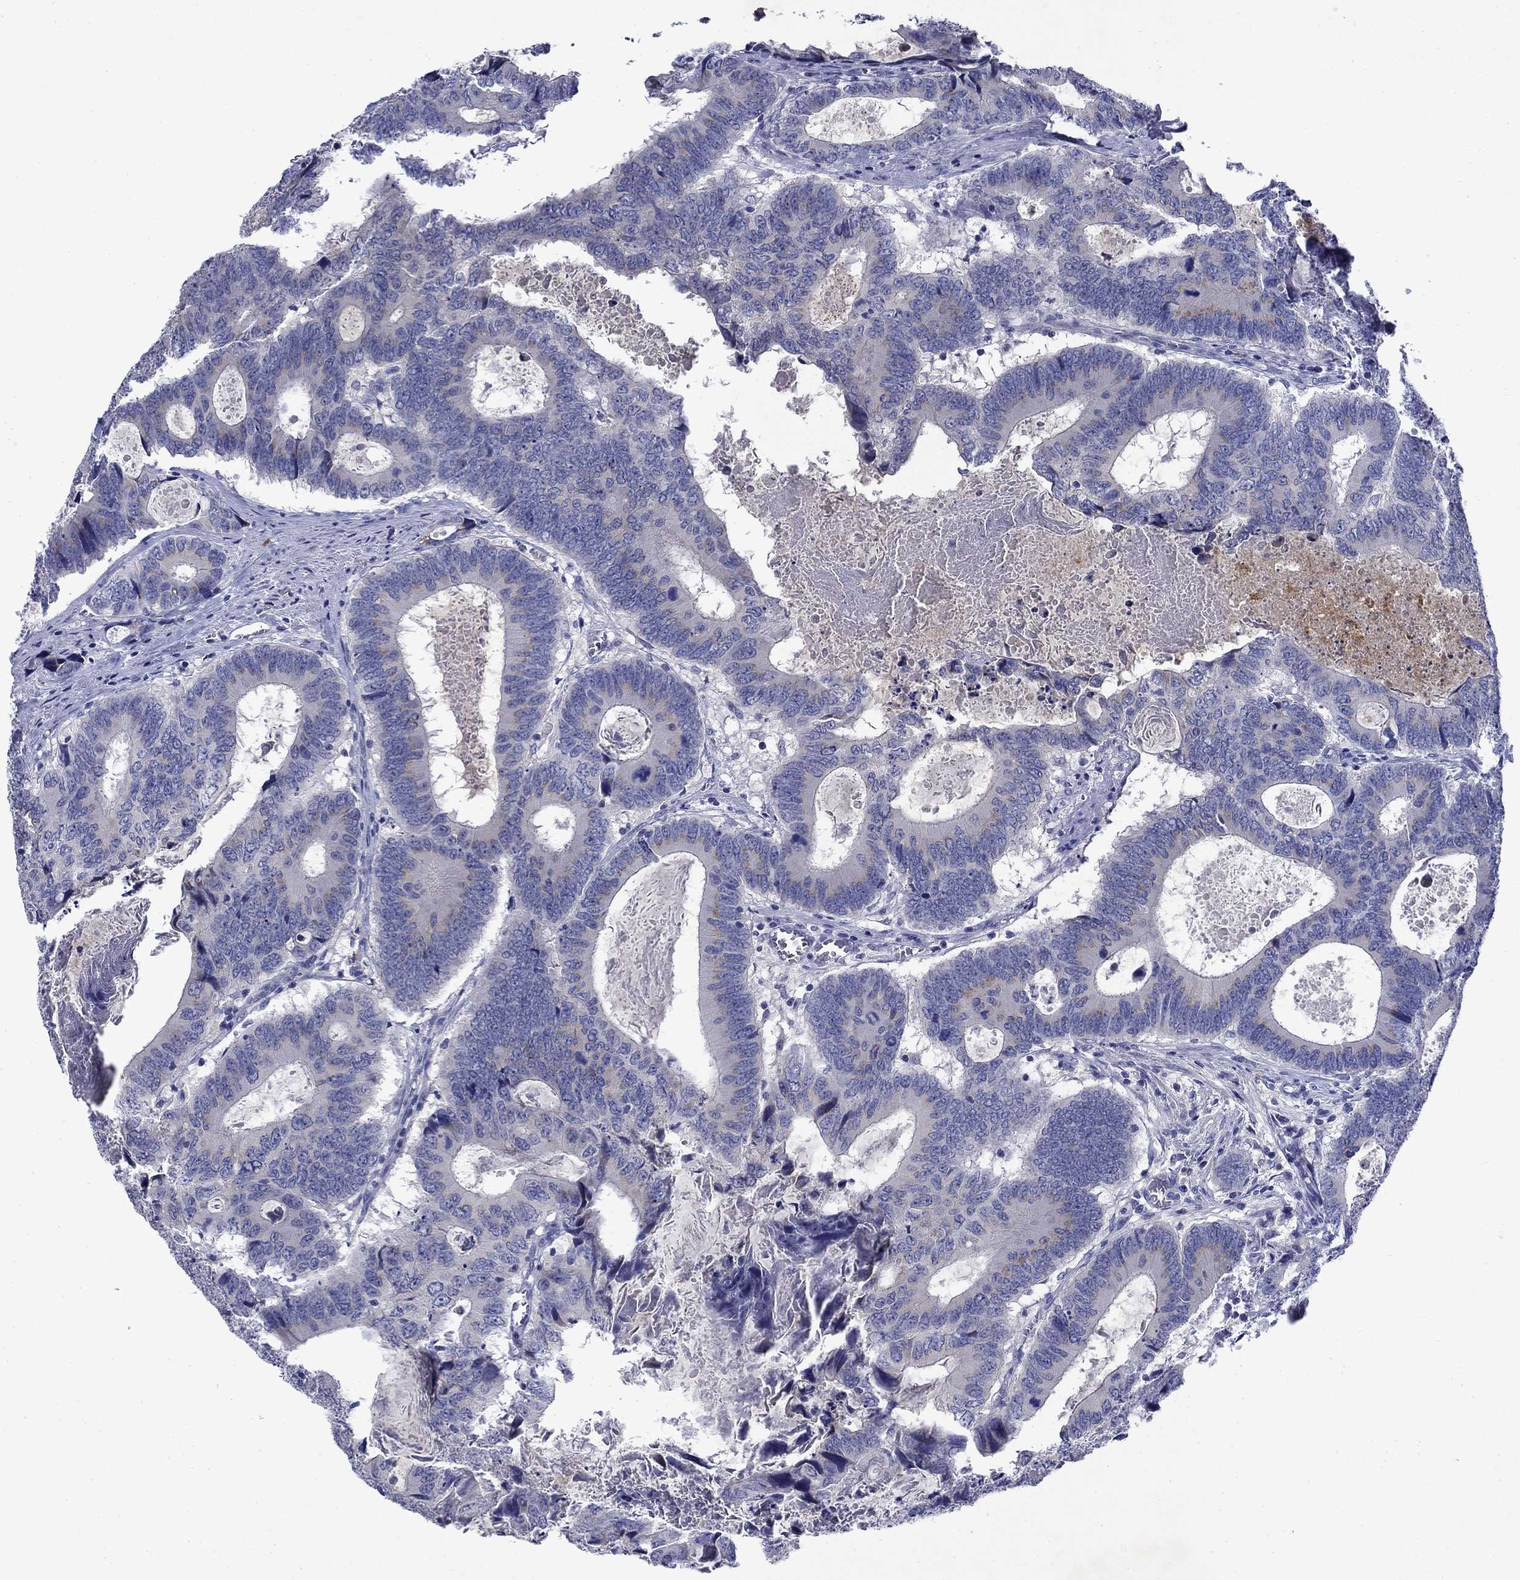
{"staining": {"intensity": "negative", "quantity": "none", "location": "none"}, "tissue": "colorectal cancer", "cell_type": "Tumor cells", "image_type": "cancer", "snomed": [{"axis": "morphology", "description": "Adenocarcinoma, NOS"}, {"axis": "topography", "description": "Colon"}], "caption": "IHC histopathology image of colorectal cancer (adenocarcinoma) stained for a protein (brown), which exhibits no positivity in tumor cells. (DAB immunohistochemistry (IHC) with hematoxylin counter stain).", "gene": "STAB2", "patient": {"sex": "female", "age": 82}}